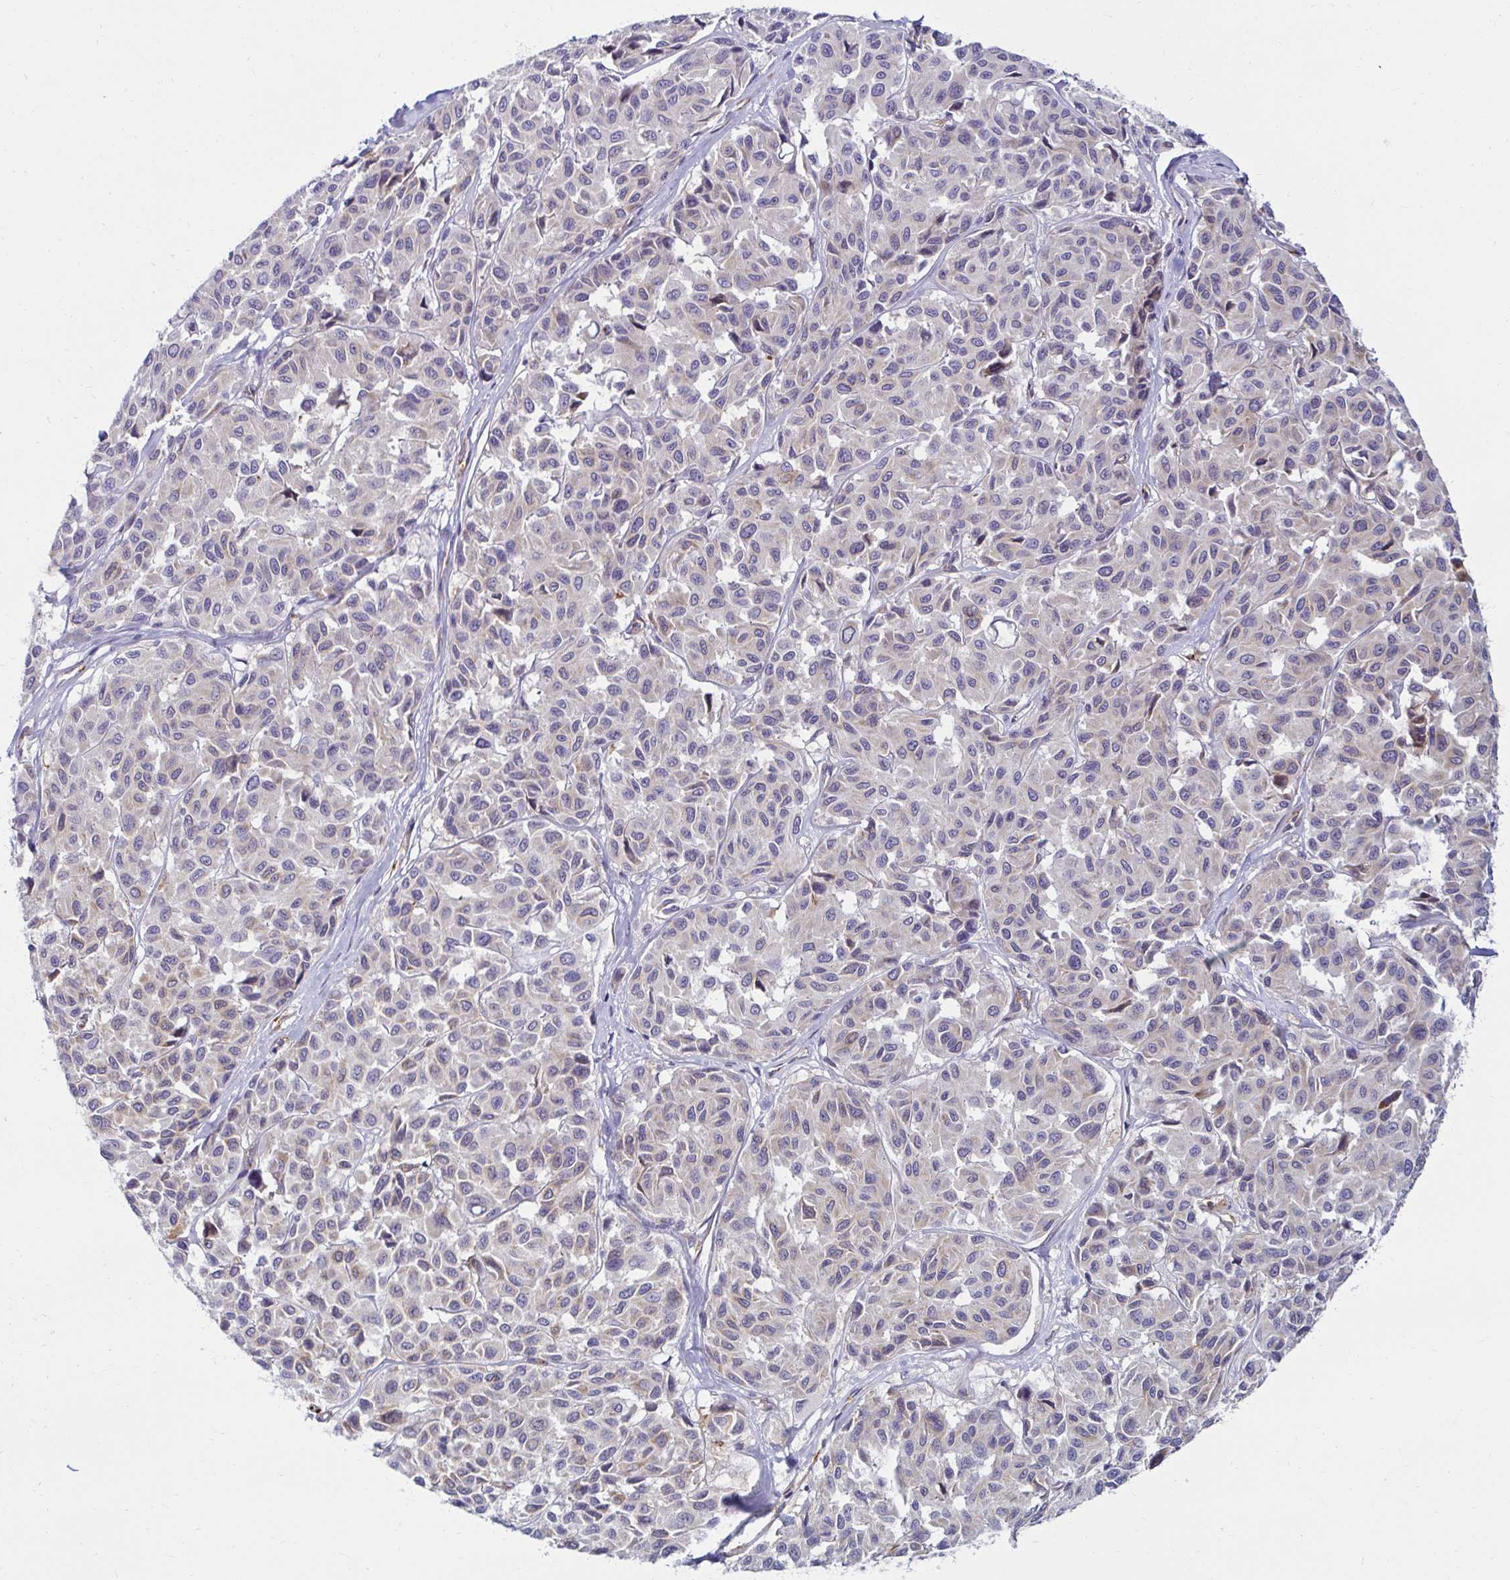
{"staining": {"intensity": "negative", "quantity": "none", "location": "none"}, "tissue": "melanoma", "cell_type": "Tumor cells", "image_type": "cancer", "snomed": [{"axis": "morphology", "description": "Malignant melanoma, NOS"}, {"axis": "topography", "description": "Skin"}], "caption": "The photomicrograph reveals no staining of tumor cells in malignant melanoma.", "gene": "ANKRD62", "patient": {"sex": "female", "age": 66}}